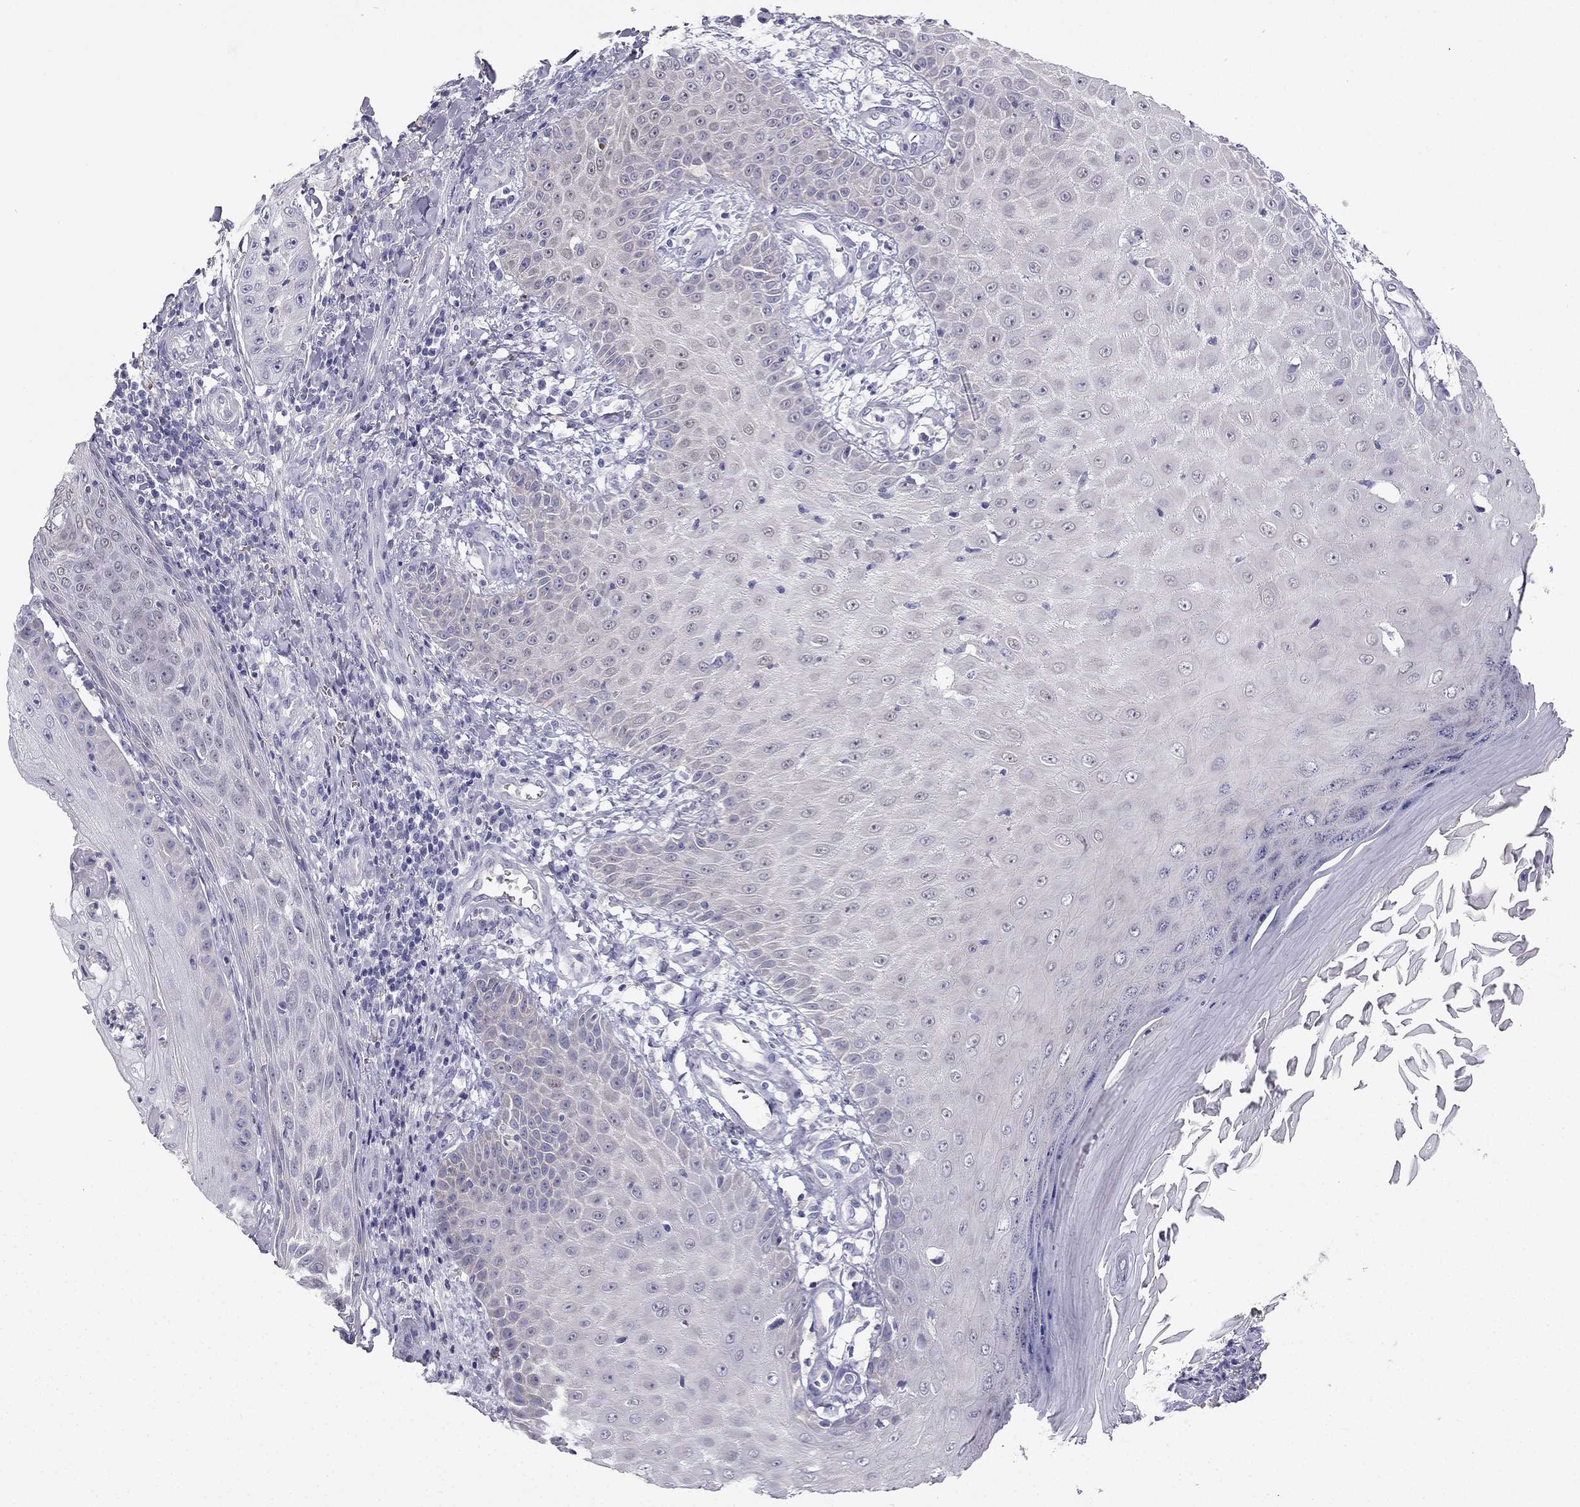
{"staining": {"intensity": "negative", "quantity": "none", "location": "none"}, "tissue": "skin cancer", "cell_type": "Tumor cells", "image_type": "cancer", "snomed": [{"axis": "morphology", "description": "Squamous cell carcinoma, NOS"}, {"axis": "topography", "description": "Skin"}], "caption": "IHC photomicrograph of skin cancer (squamous cell carcinoma) stained for a protein (brown), which displays no expression in tumor cells.", "gene": "RSPH14", "patient": {"sex": "male", "age": 70}}